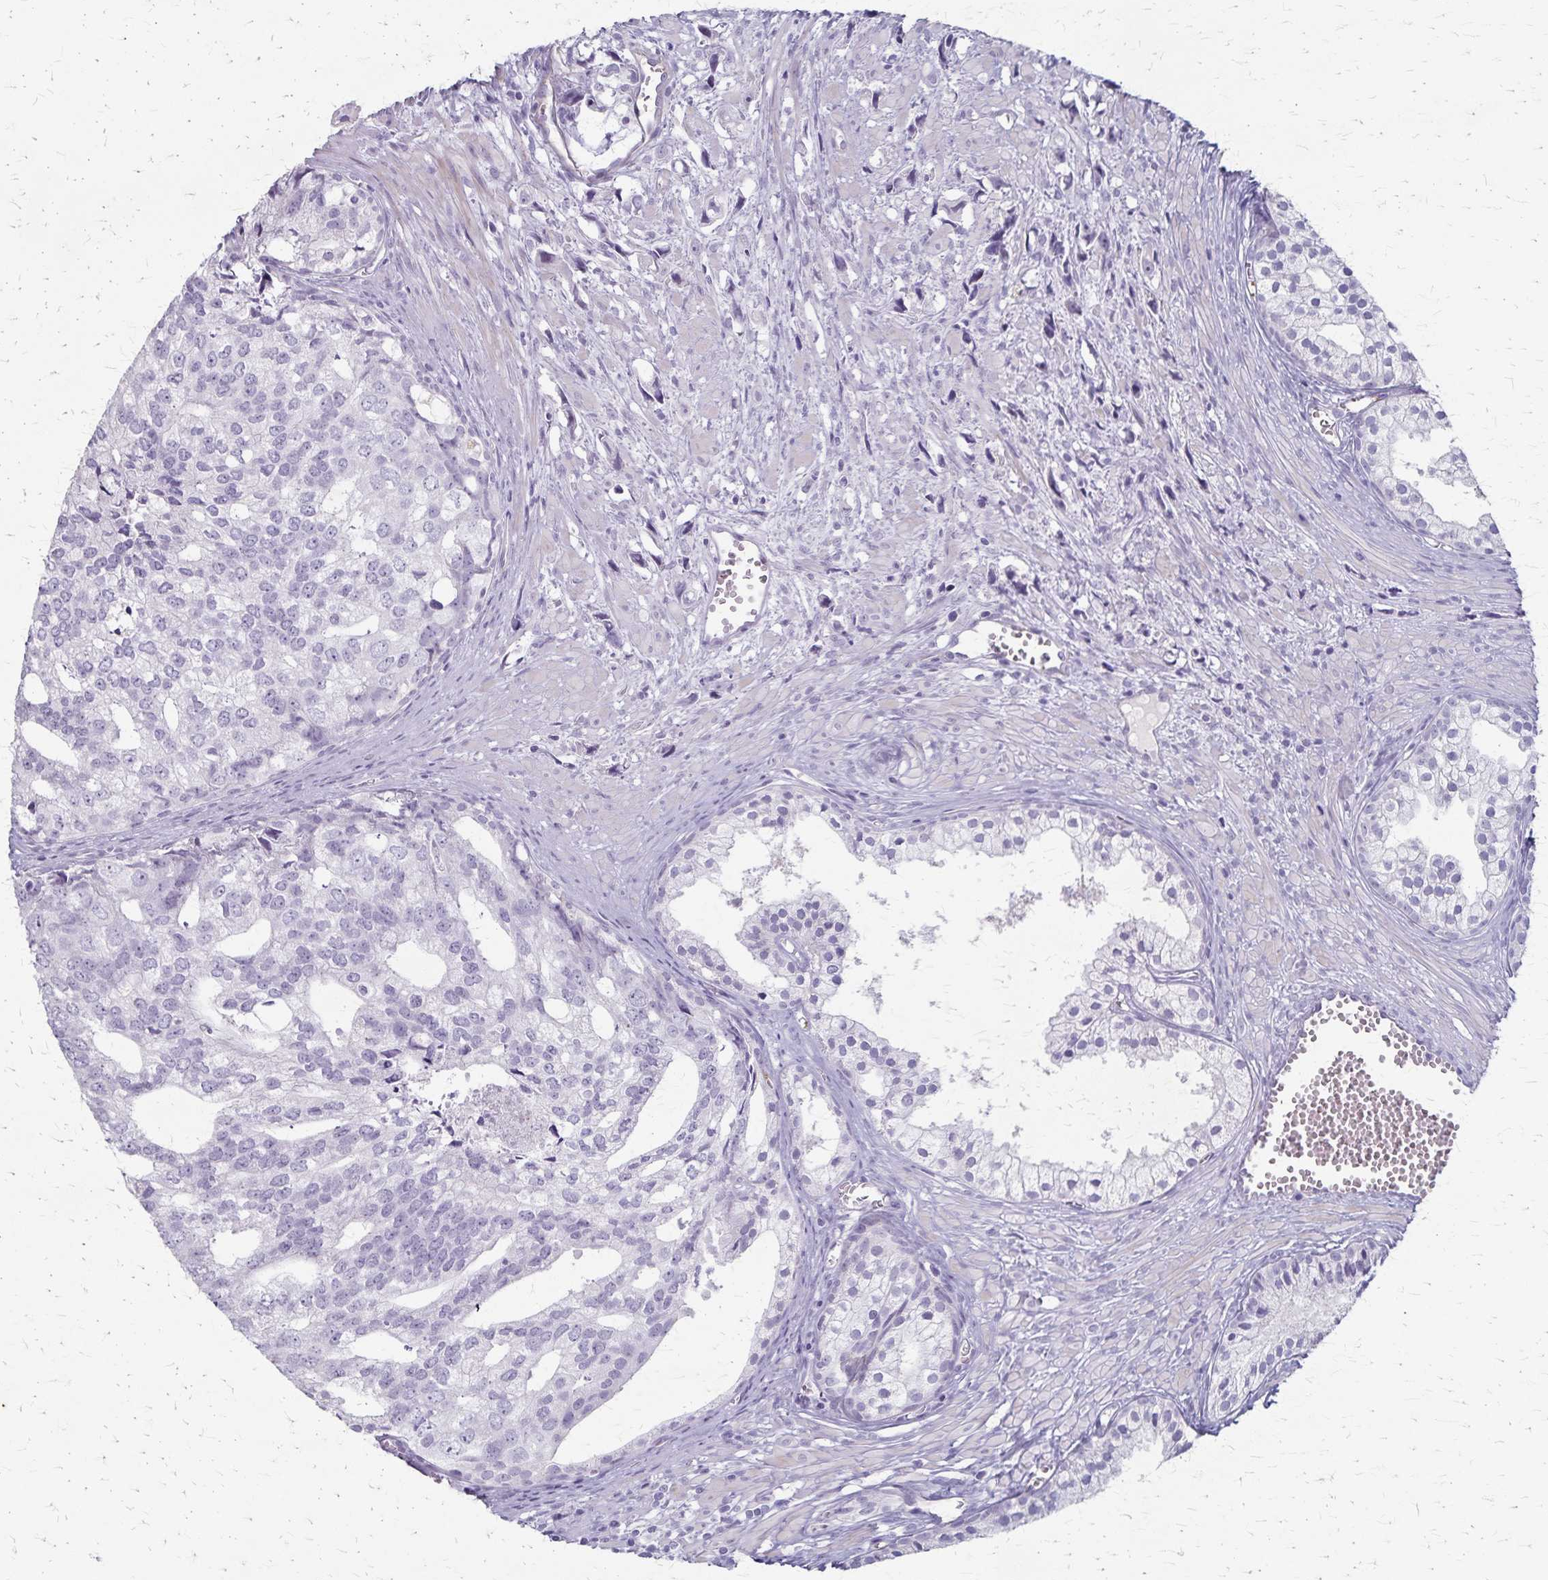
{"staining": {"intensity": "negative", "quantity": "none", "location": "none"}, "tissue": "prostate cancer", "cell_type": "Tumor cells", "image_type": "cancer", "snomed": [{"axis": "morphology", "description": "Adenocarcinoma, High grade"}, {"axis": "topography", "description": "Prostate"}], "caption": "This is an immunohistochemistry image of human prostate cancer. There is no expression in tumor cells.", "gene": "RASL10B", "patient": {"sex": "male", "age": 58}}